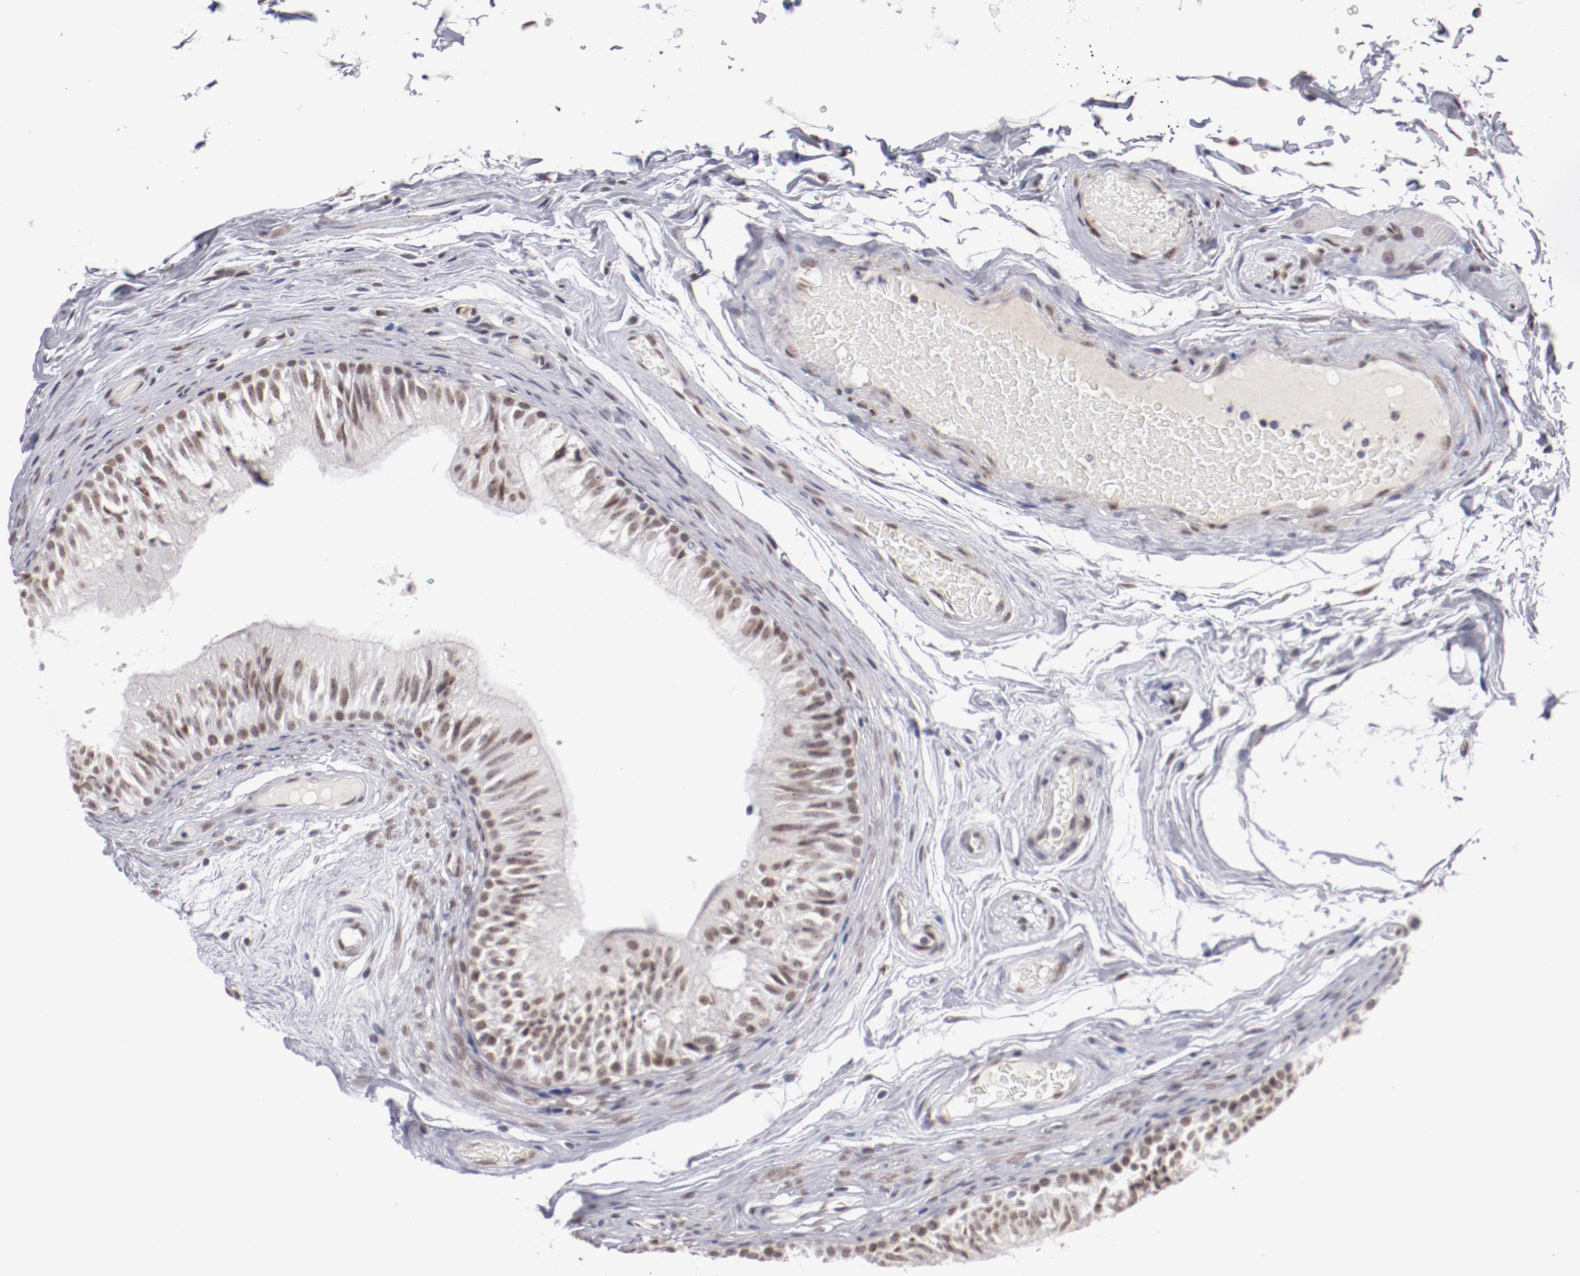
{"staining": {"intensity": "weak", "quantity": ">75%", "location": "nuclear"}, "tissue": "epididymis", "cell_type": "Glandular cells", "image_type": "normal", "snomed": [{"axis": "morphology", "description": "Normal tissue, NOS"}, {"axis": "topography", "description": "Testis"}, {"axis": "topography", "description": "Epididymis"}], "caption": "Epididymis stained with DAB (3,3'-diaminobenzidine) IHC reveals low levels of weak nuclear expression in about >75% of glandular cells. (brown staining indicates protein expression, while blue staining denotes nuclei).", "gene": "TFAP4", "patient": {"sex": "male", "age": 36}}